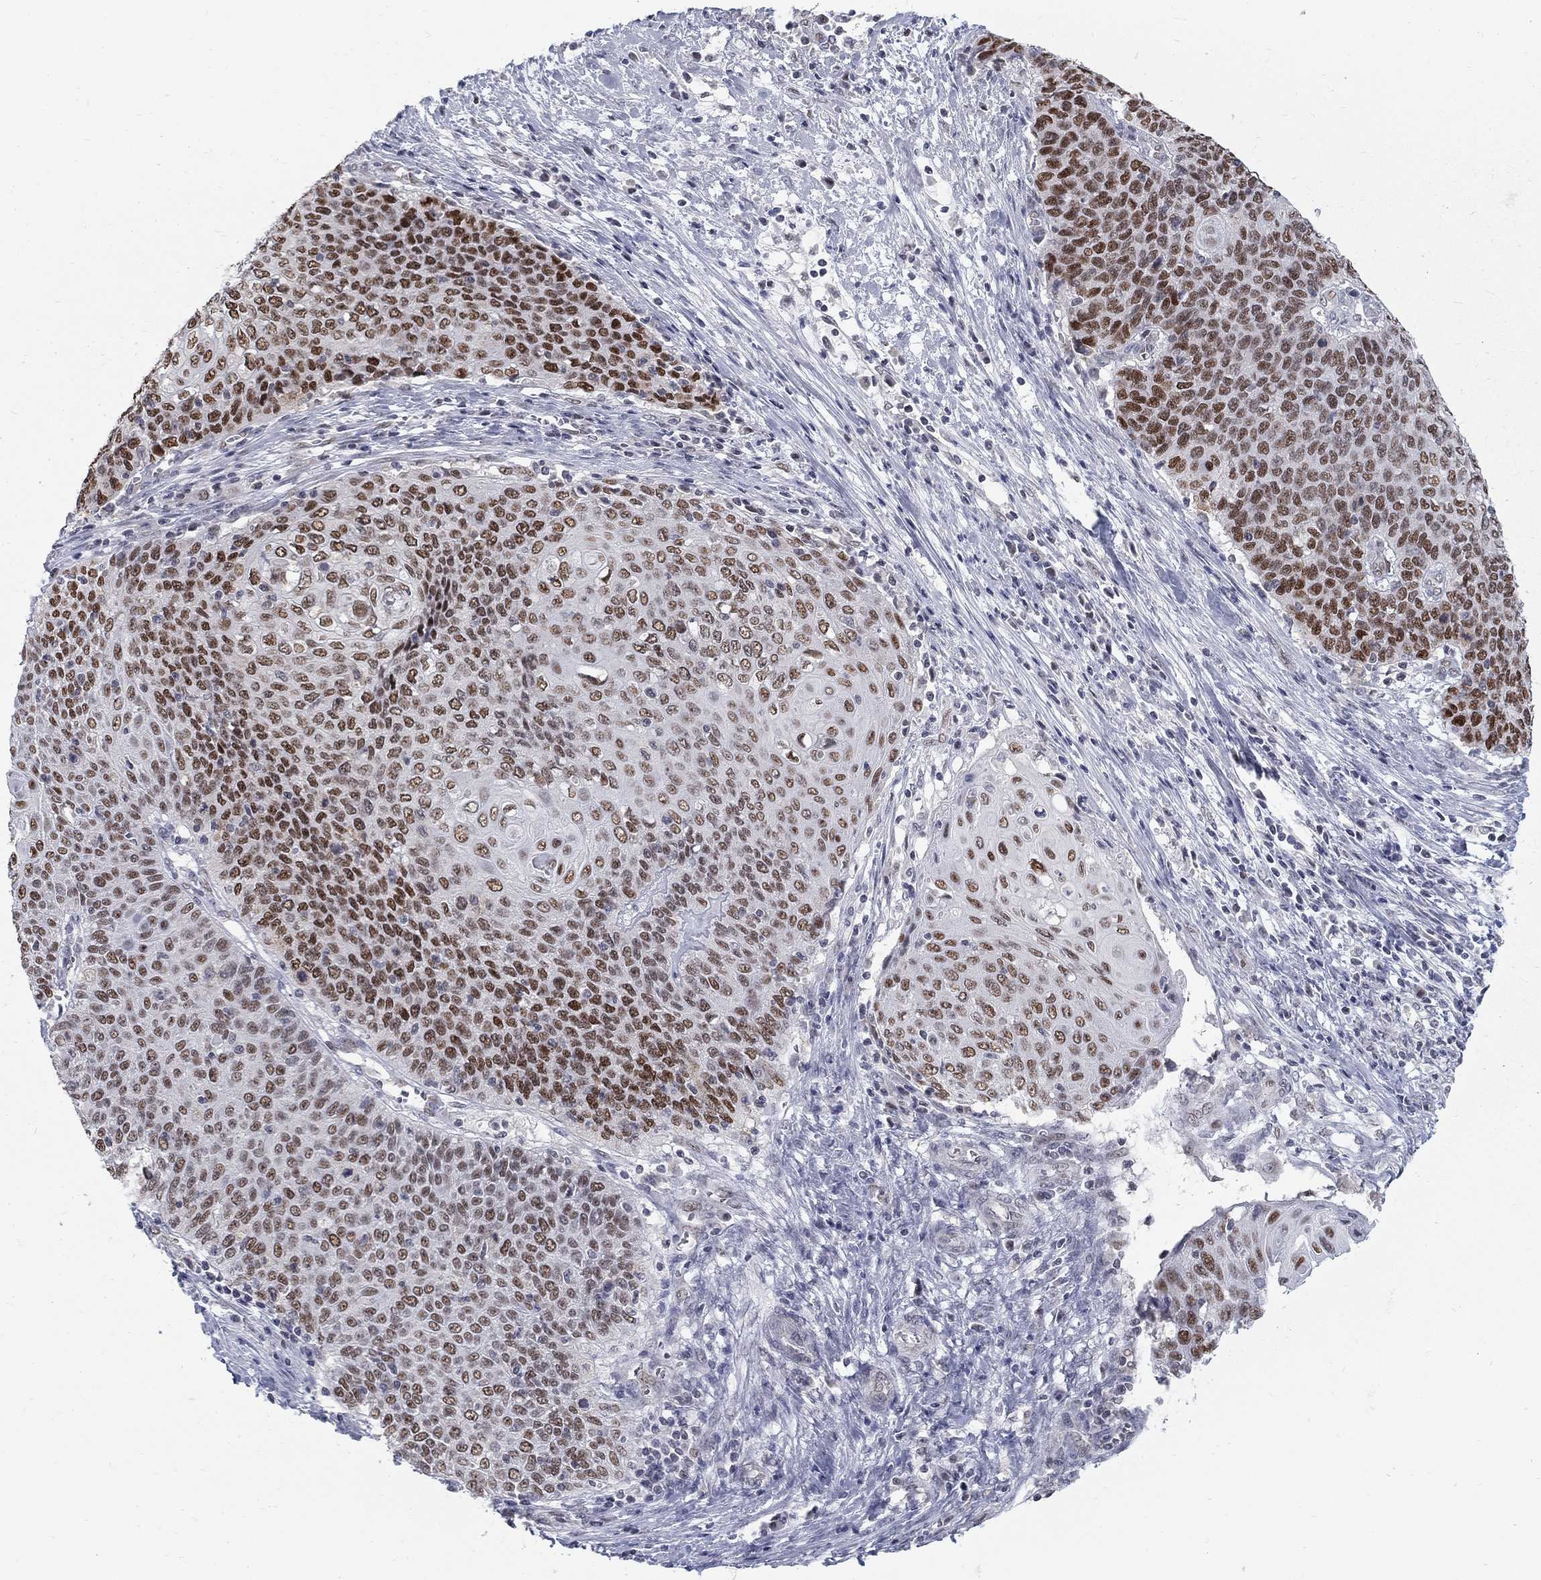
{"staining": {"intensity": "strong", "quantity": "25%-75%", "location": "nuclear"}, "tissue": "cervical cancer", "cell_type": "Tumor cells", "image_type": "cancer", "snomed": [{"axis": "morphology", "description": "Squamous cell carcinoma, NOS"}, {"axis": "topography", "description": "Cervix"}], "caption": "Protein staining displays strong nuclear staining in about 25%-75% of tumor cells in squamous cell carcinoma (cervical).", "gene": "GCFC2", "patient": {"sex": "female", "age": 39}}